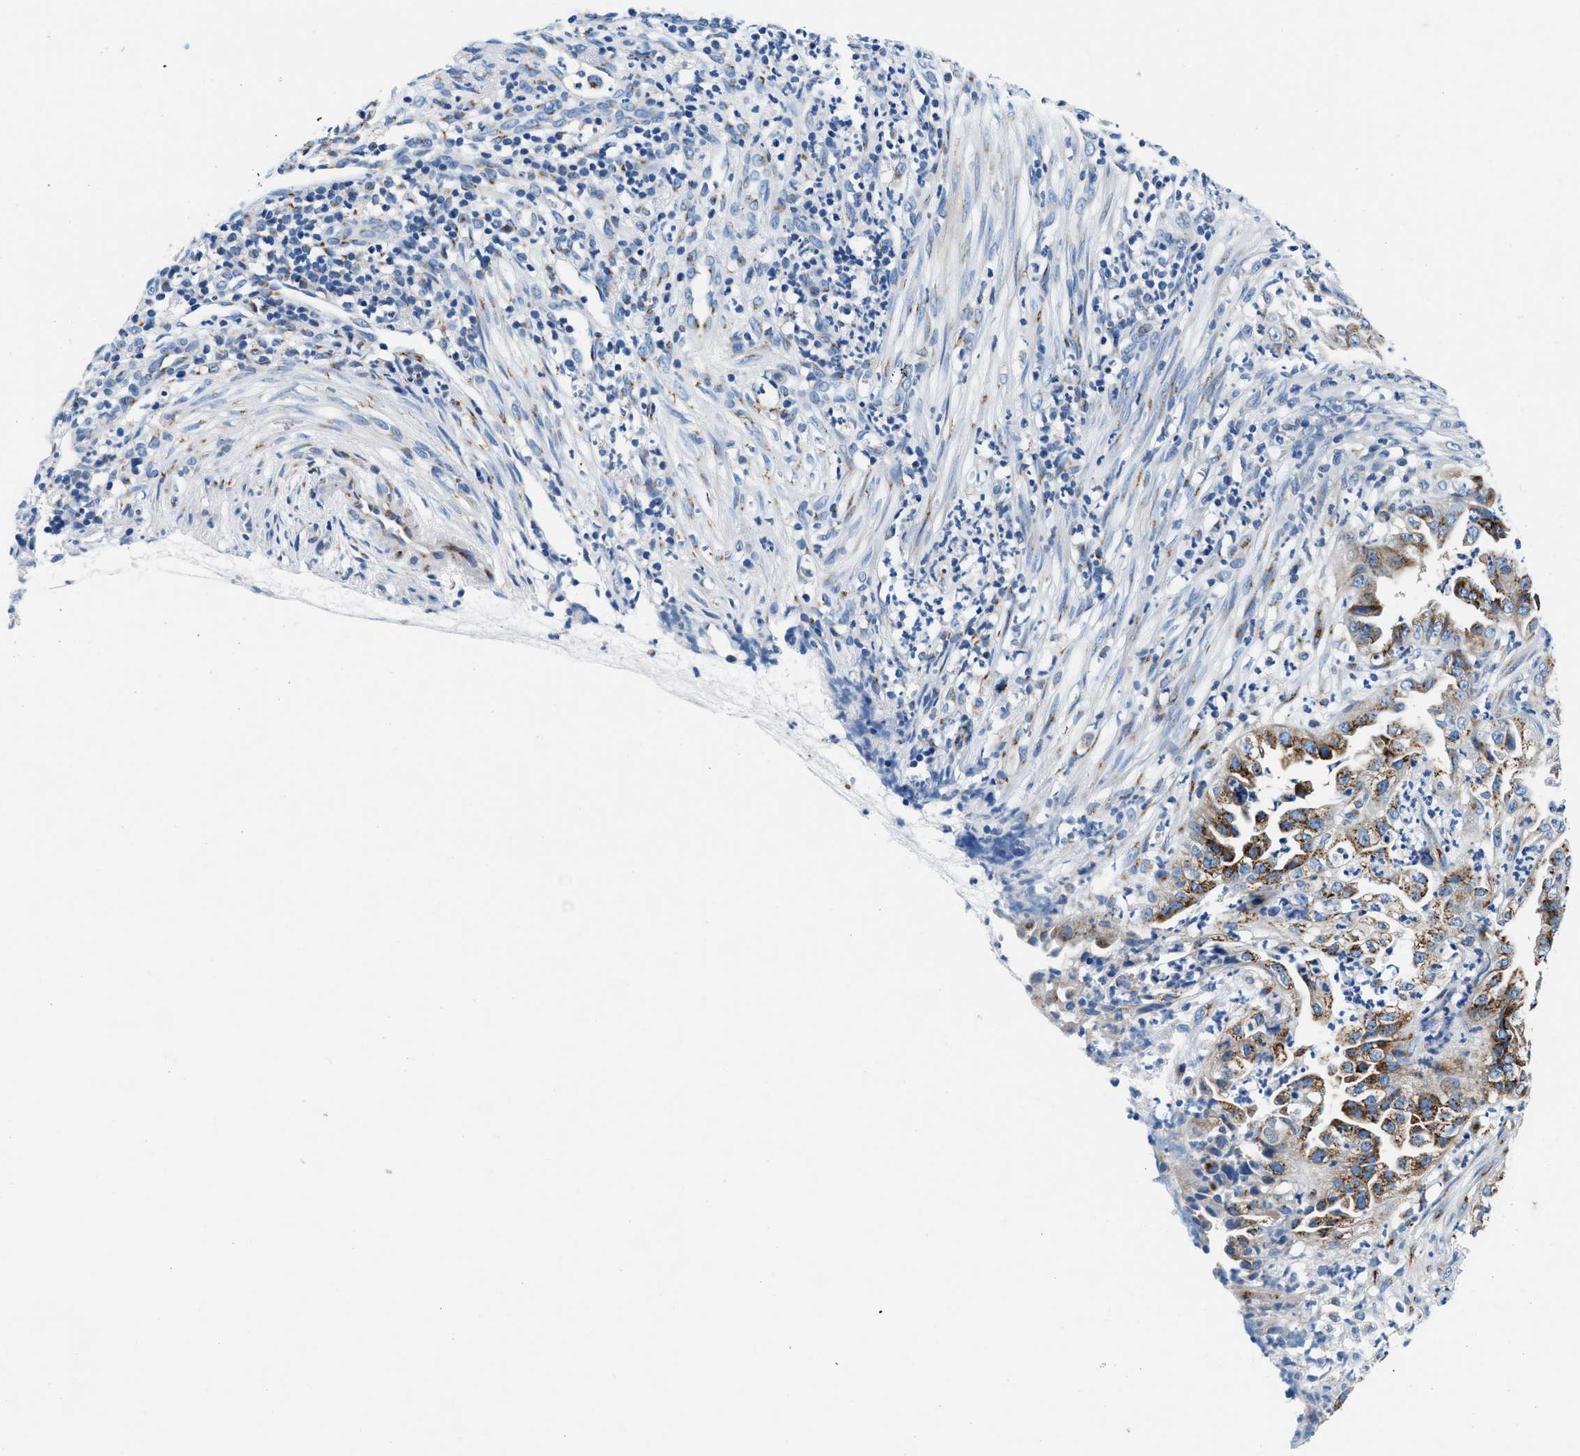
{"staining": {"intensity": "strong", "quantity": ">75%", "location": "cytoplasmic/membranous"}, "tissue": "endometrial cancer", "cell_type": "Tumor cells", "image_type": "cancer", "snomed": [{"axis": "morphology", "description": "Adenocarcinoma, NOS"}, {"axis": "topography", "description": "Endometrium"}], "caption": "A high-resolution micrograph shows IHC staining of endometrial adenocarcinoma, which reveals strong cytoplasmic/membranous positivity in approximately >75% of tumor cells. (Stains: DAB (3,3'-diaminobenzidine) in brown, nuclei in blue, Microscopy: brightfield microscopy at high magnification).", "gene": "VPS53", "patient": {"sex": "female", "age": 51}}